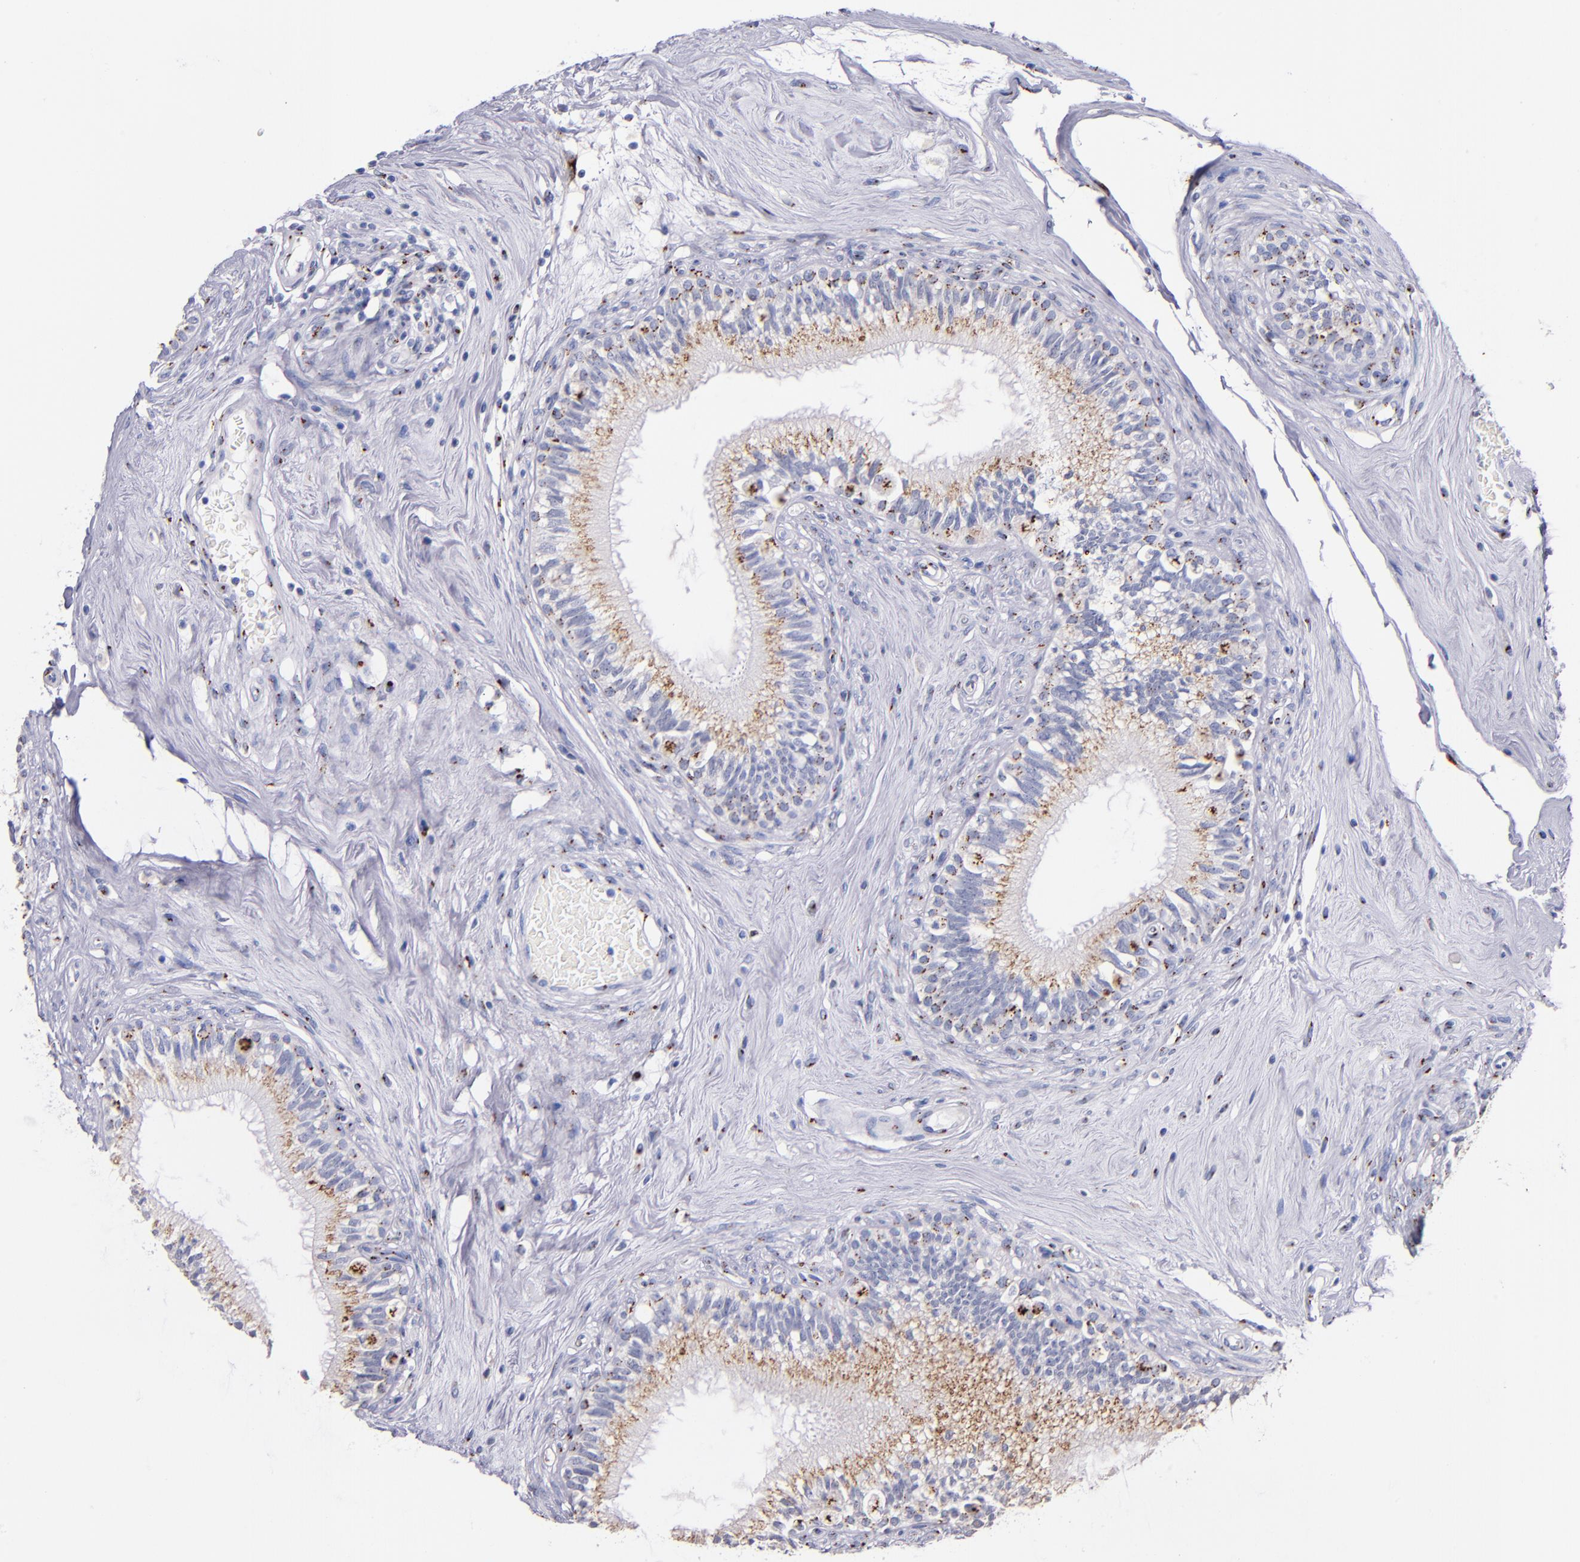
{"staining": {"intensity": "moderate", "quantity": "25%-75%", "location": "cytoplasmic/membranous"}, "tissue": "epididymis", "cell_type": "Glandular cells", "image_type": "normal", "snomed": [{"axis": "morphology", "description": "Normal tissue, NOS"}, {"axis": "morphology", "description": "Inflammation, NOS"}, {"axis": "topography", "description": "Epididymis"}], "caption": "Moderate cytoplasmic/membranous expression for a protein is identified in approximately 25%-75% of glandular cells of unremarkable epididymis using immunohistochemistry (IHC).", "gene": "GOLIM4", "patient": {"sex": "male", "age": 84}}